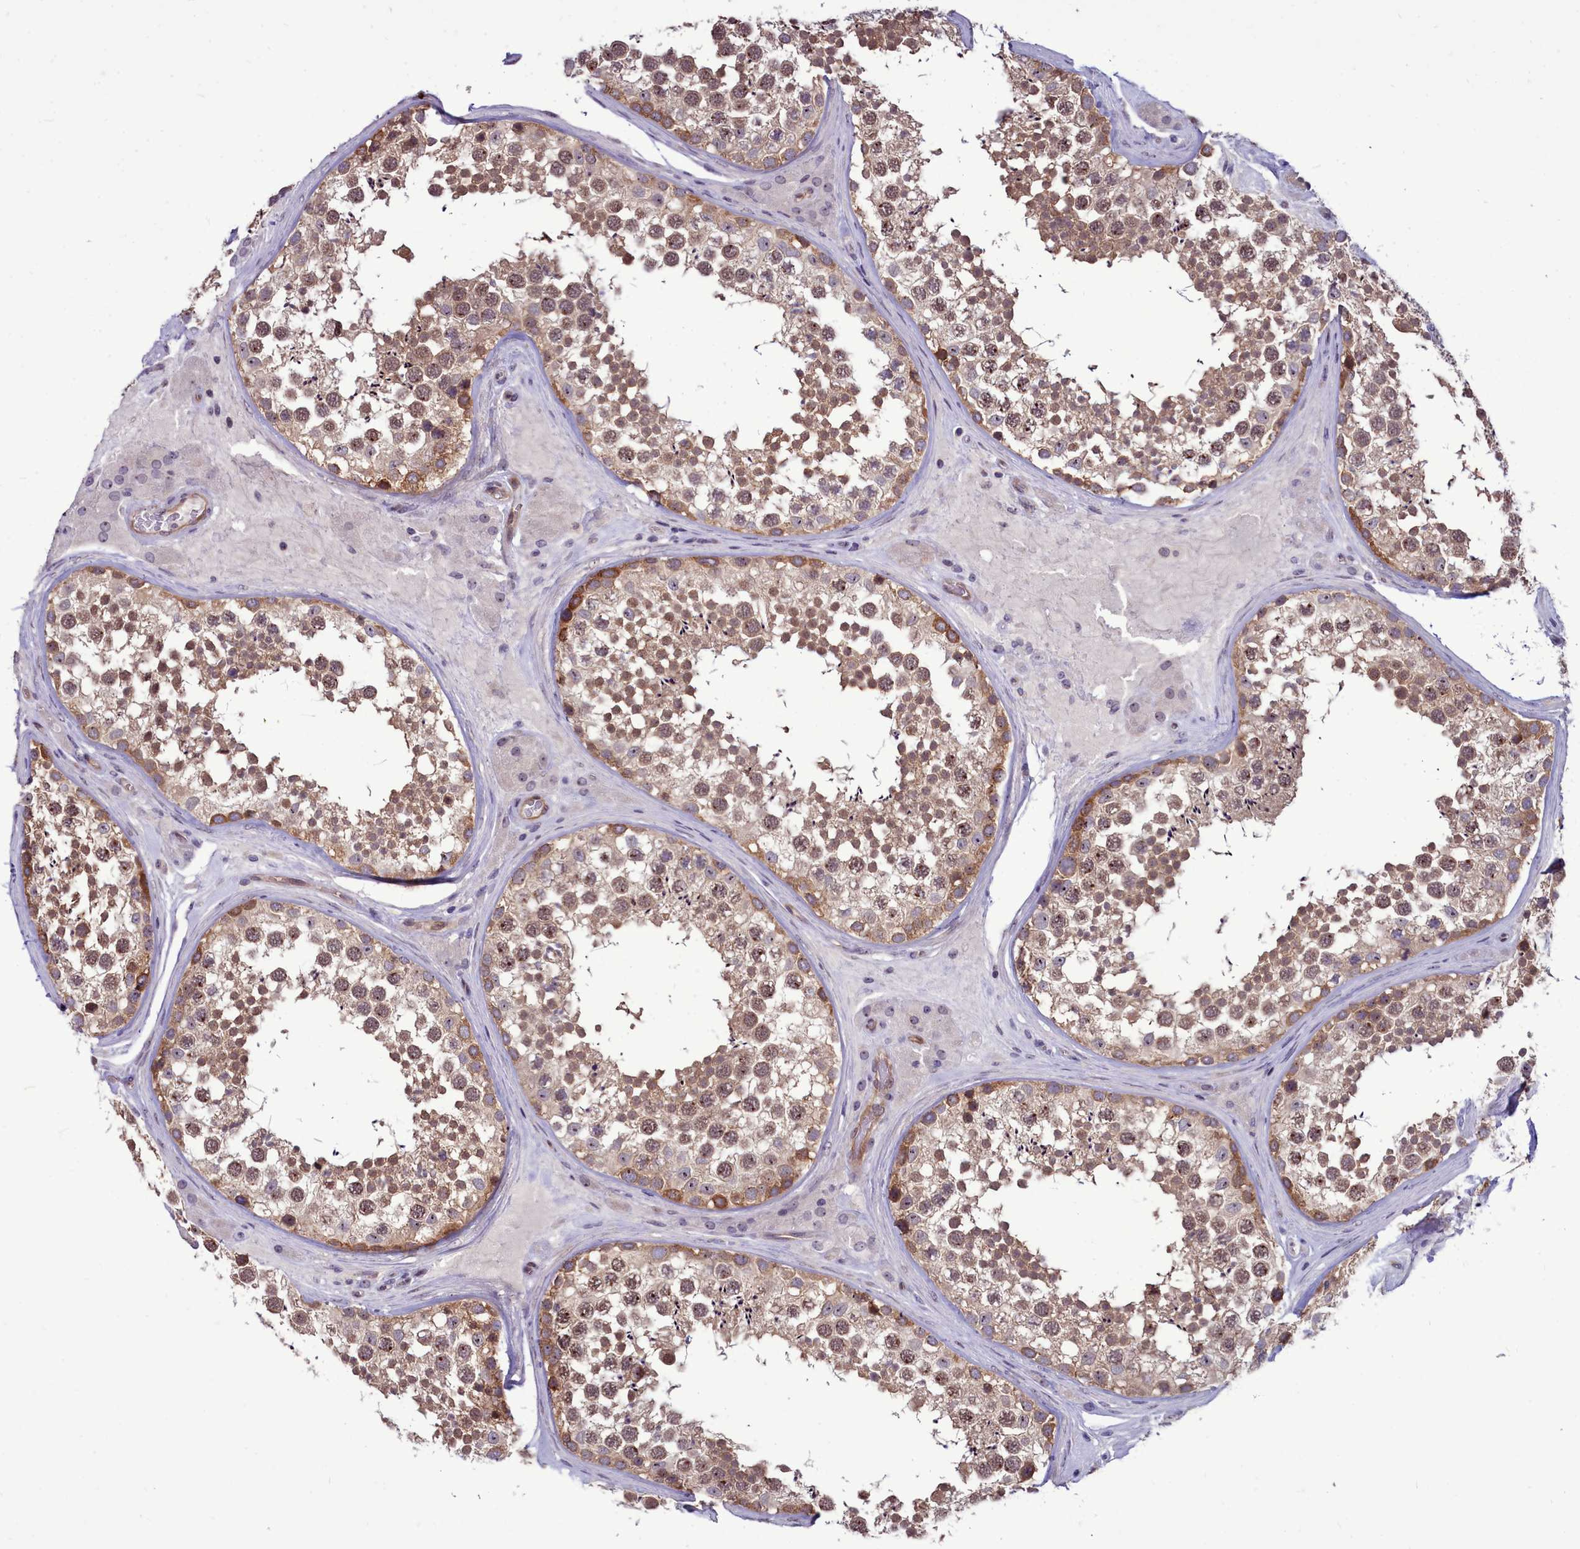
{"staining": {"intensity": "moderate", "quantity": ">75%", "location": "cytoplasmic/membranous,nuclear"}, "tissue": "testis", "cell_type": "Cells in seminiferous ducts", "image_type": "normal", "snomed": [{"axis": "morphology", "description": "Normal tissue, NOS"}, {"axis": "topography", "description": "Testis"}], "caption": "Protein staining of benign testis demonstrates moderate cytoplasmic/membranous,nuclear staining in approximately >75% of cells in seminiferous ducts. (DAB (3,3'-diaminobenzidine) IHC with brightfield microscopy, high magnification).", "gene": "BCAR1", "patient": {"sex": "male", "age": 46}}